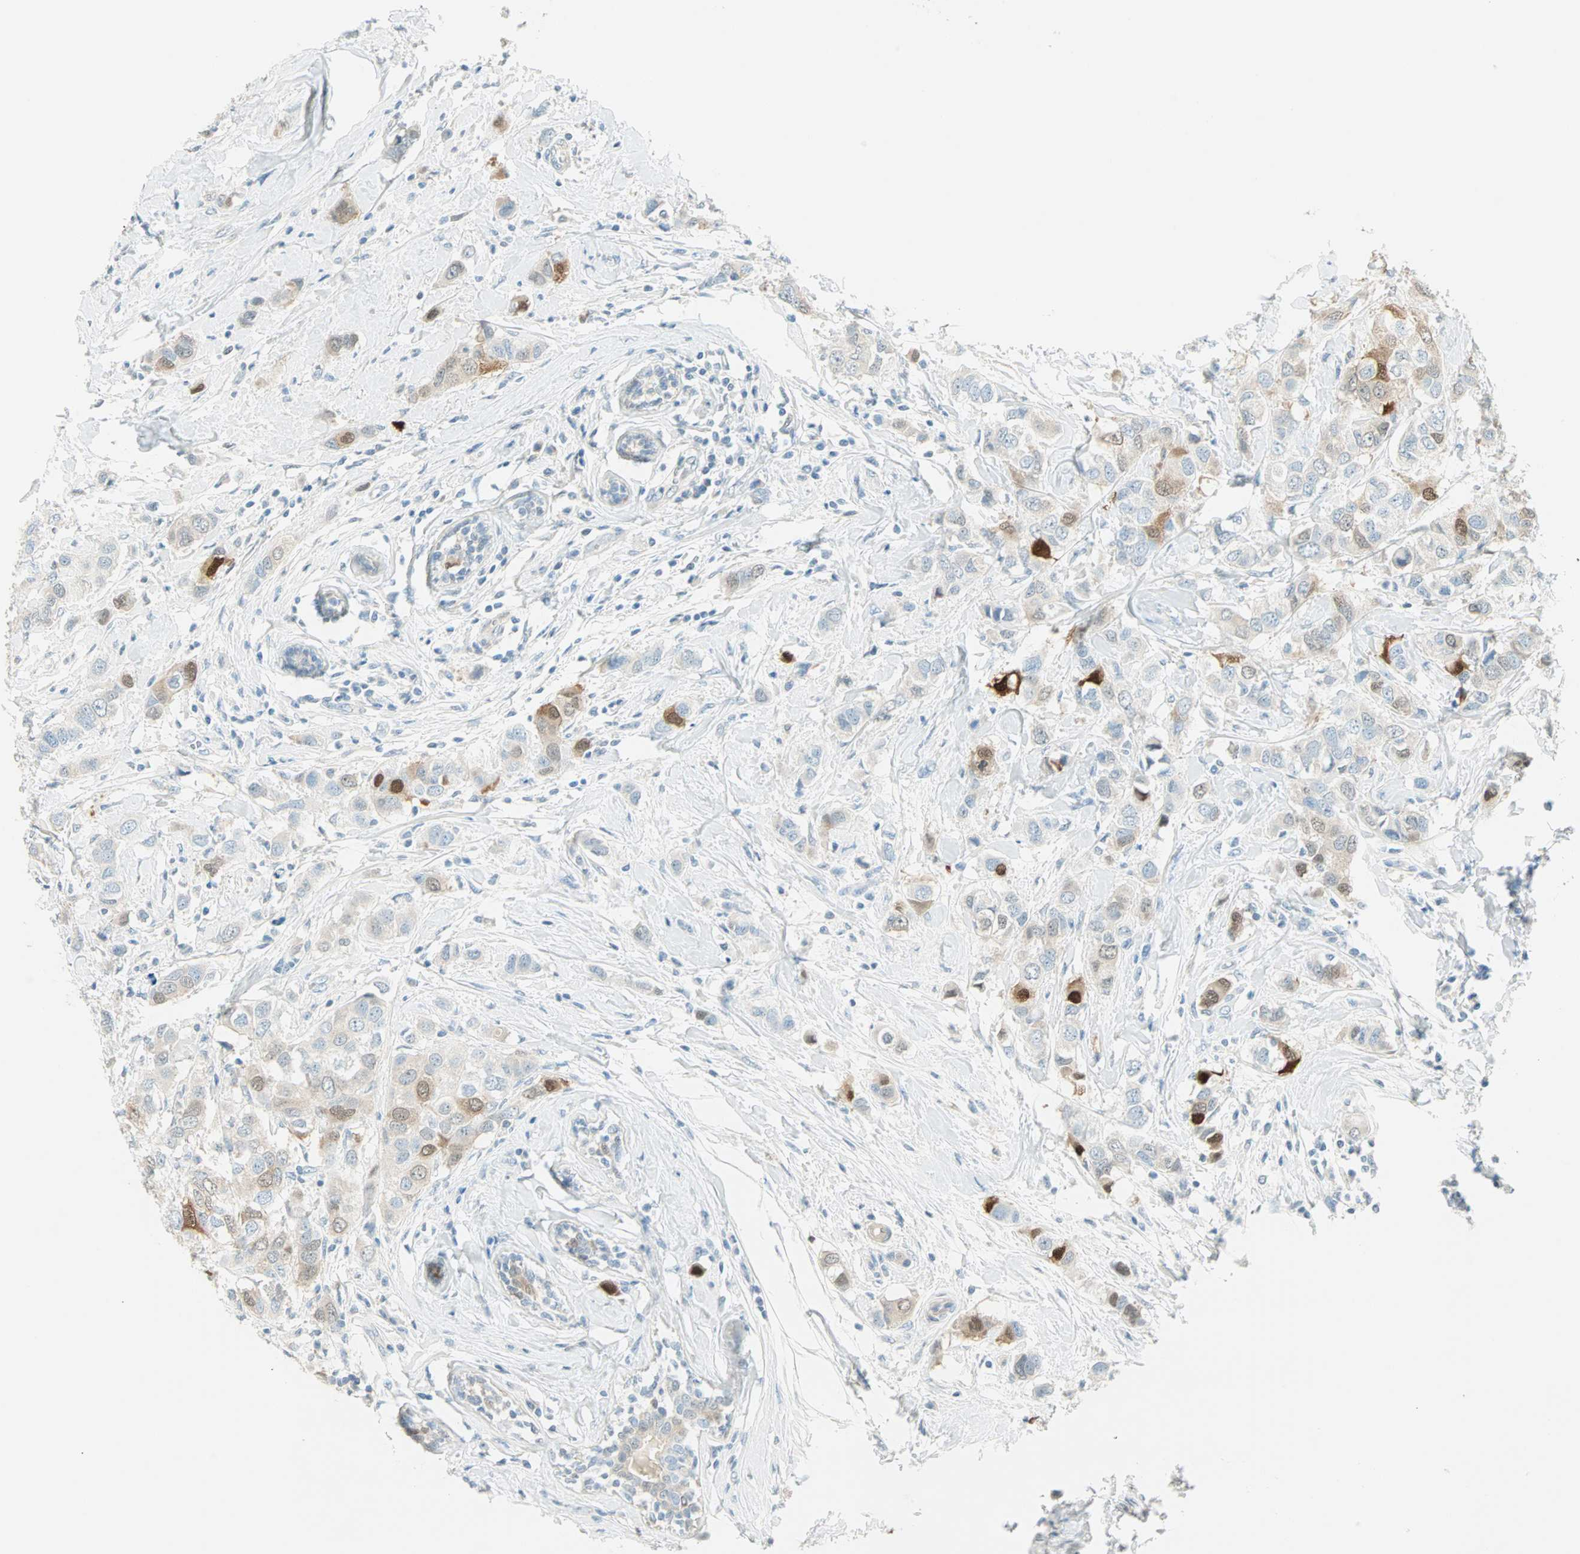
{"staining": {"intensity": "strong", "quantity": "<25%", "location": "cytoplasmic/membranous,nuclear"}, "tissue": "breast cancer", "cell_type": "Tumor cells", "image_type": "cancer", "snomed": [{"axis": "morphology", "description": "Duct carcinoma"}, {"axis": "topography", "description": "Breast"}], "caption": "Immunohistochemistry (IHC) (DAB) staining of human infiltrating ductal carcinoma (breast) exhibits strong cytoplasmic/membranous and nuclear protein staining in approximately <25% of tumor cells.", "gene": "S100A1", "patient": {"sex": "female", "age": 50}}